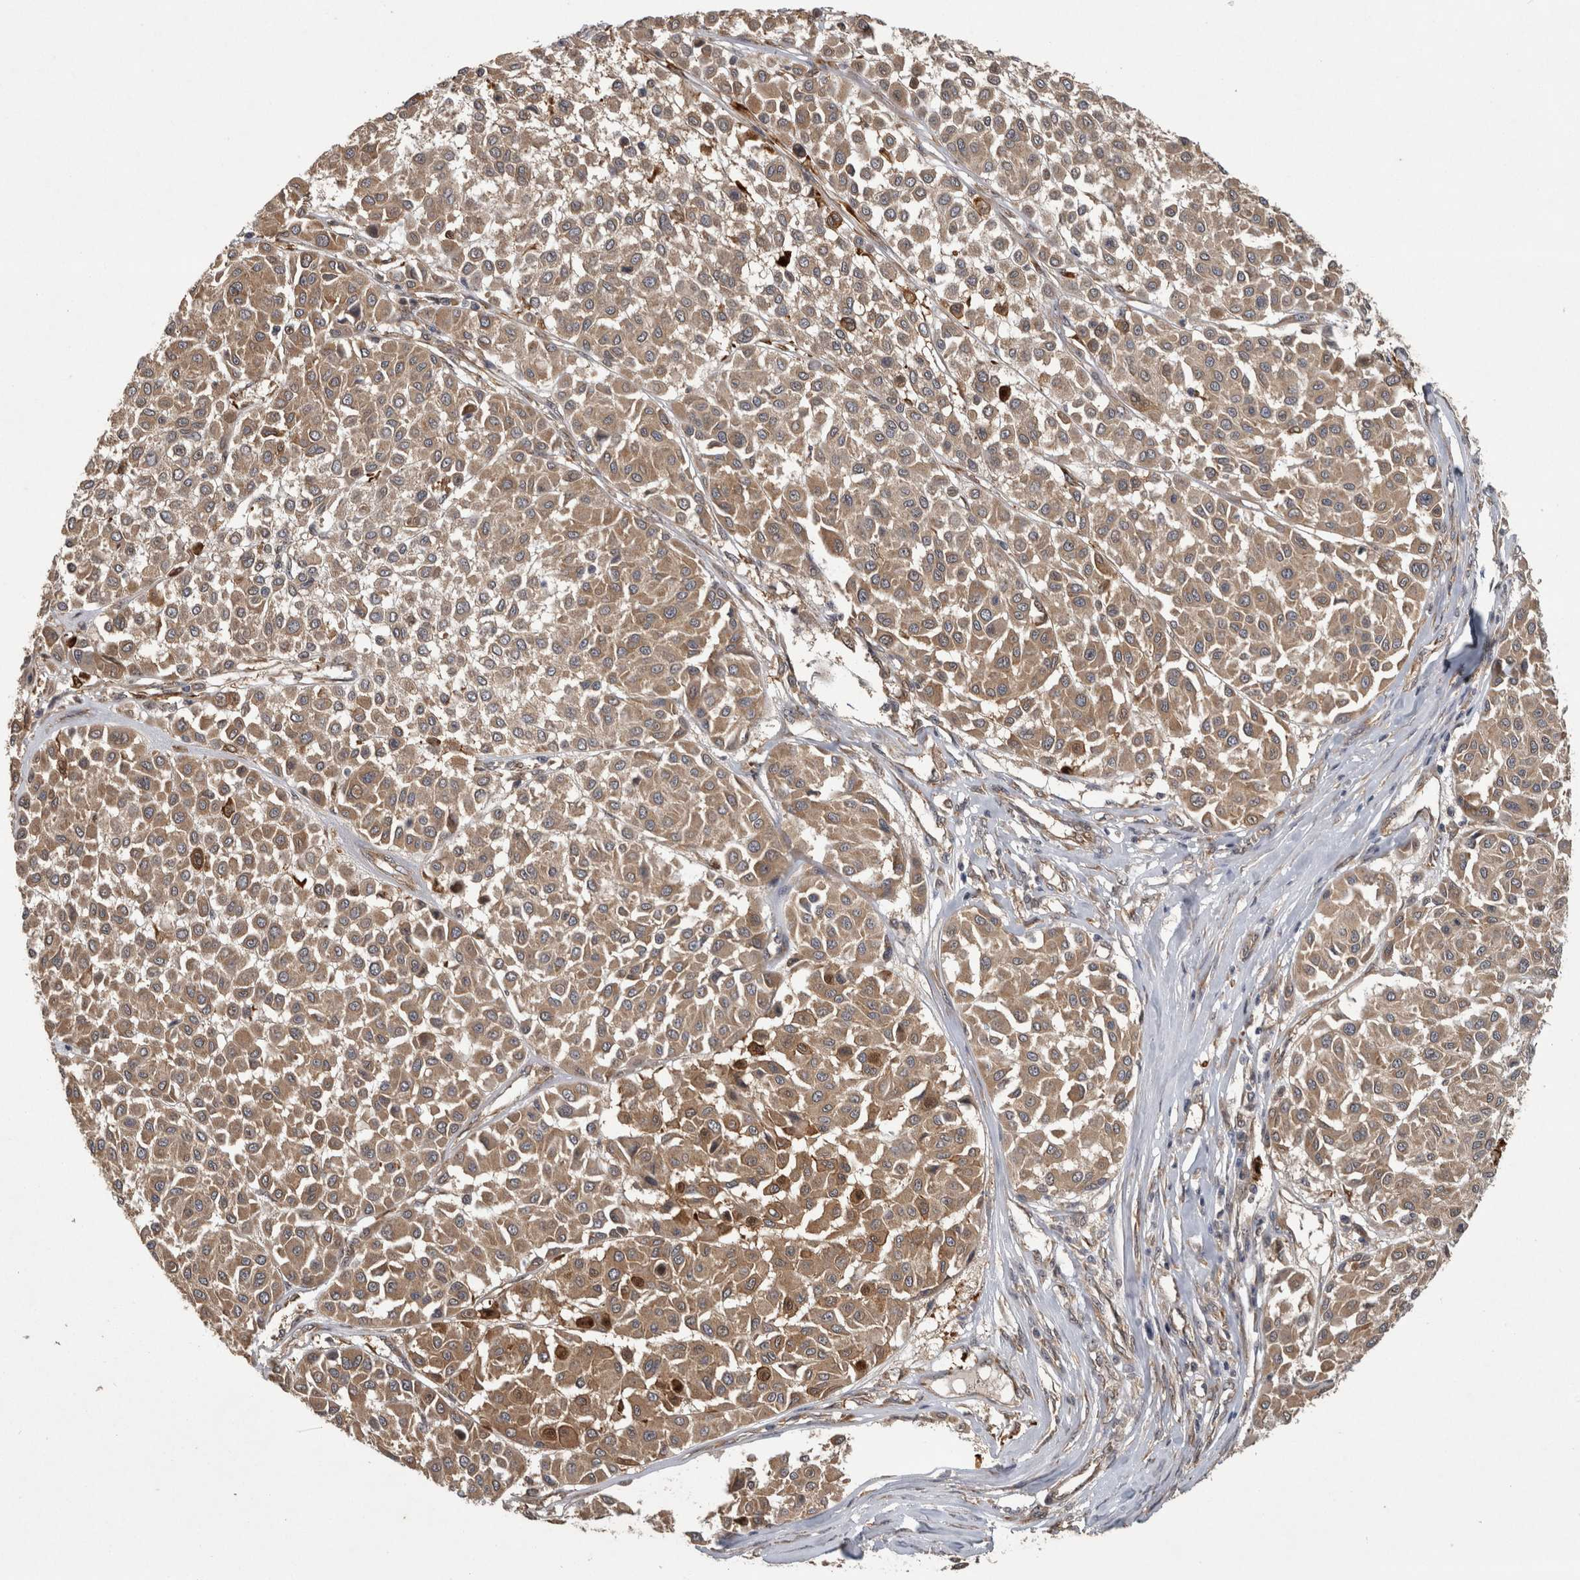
{"staining": {"intensity": "moderate", "quantity": ">75%", "location": "cytoplasmic/membranous"}, "tissue": "melanoma", "cell_type": "Tumor cells", "image_type": "cancer", "snomed": [{"axis": "morphology", "description": "Malignant melanoma, Metastatic site"}, {"axis": "topography", "description": "Soft tissue"}], "caption": "An immunohistochemistry photomicrograph of tumor tissue is shown. Protein staining in brown shows moderate cytoplasmic/membranous positivity in melanoma within tumor cells.", "gene": "ATXN2", "patient": {"sex": "male", "age": 41}}